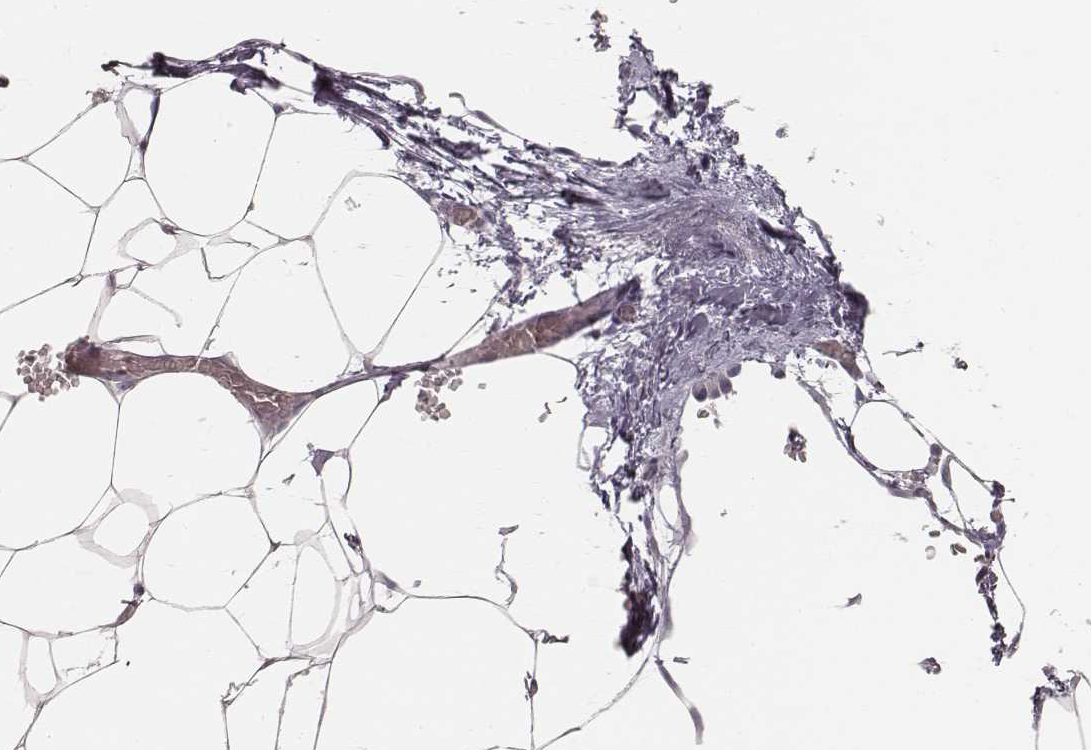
{"staining": {"intensity": "negative", "quantity": "none", "location": "none"}, "tissue": "adipose tissue", "cell_type": "Adipocytes", "image_type": "normal", "snomed": [{"axis": "morphology", "description": "Normal tissue, NOS"}, {"axis": "topography", "description": "Adipose tissue"}], "caption": "Immunohistochemistry (IHC) photomicrograph of normal adipose tissue stained for a protein (brown), which shows no staining in adipocytes.", "gene": "KRT31", "patient": {"sex": "male", "age": 57}}